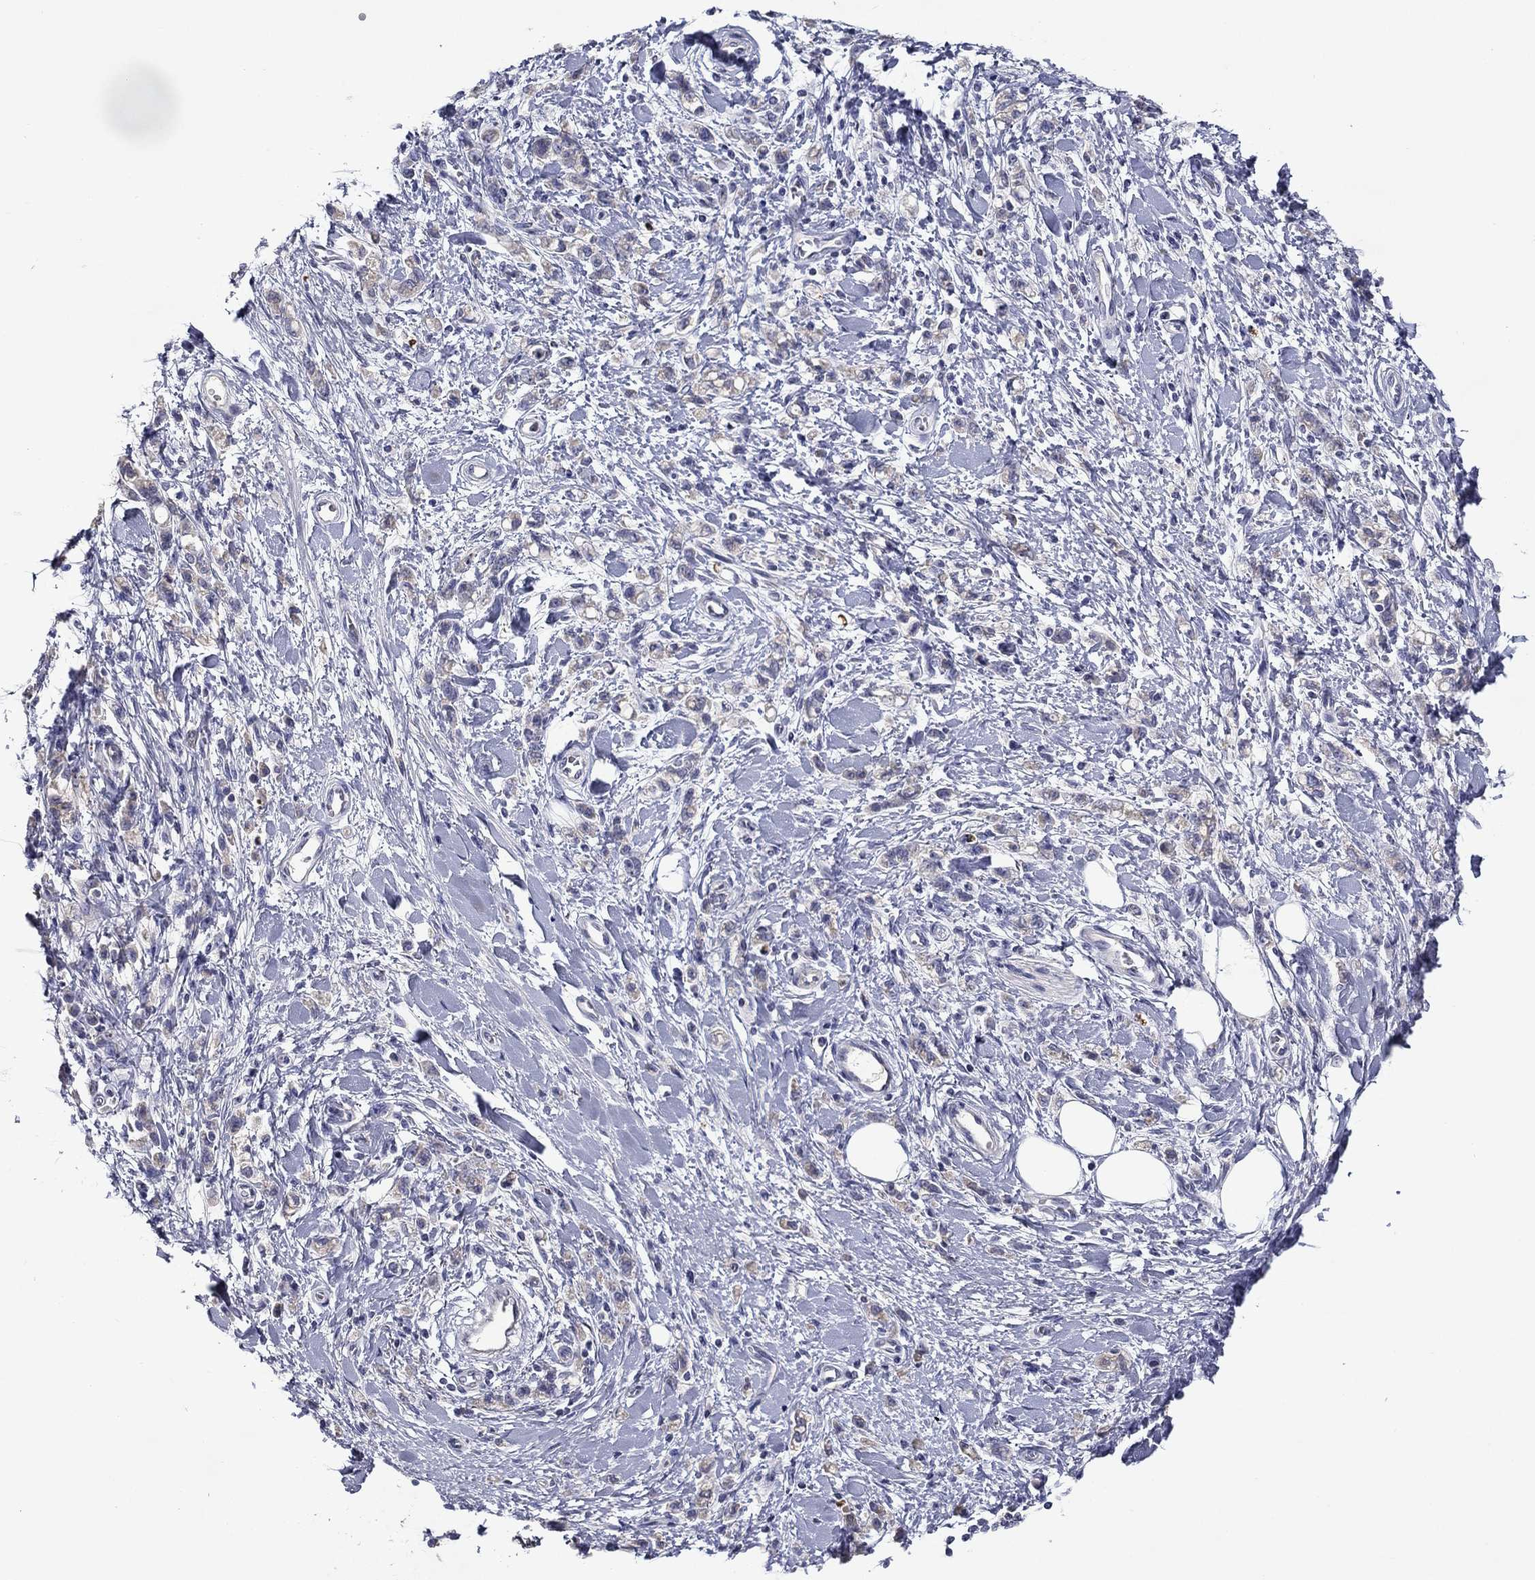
{"staining": {"intensity": "negative", "quantity": "none", "location": "none"}, "tissue": "stomach cancer", "cell_type": "Tumor cells", "image_type": "cancer", "snomed": [{"axis": "morphology", "description": "Adenocarcinoma, NOS"}, {"axis": "topography", "description": "Stomach"}], "caption": "IHC histopathology image of neoplastic tissue: human stomach adenocarcinoma stained with DAB (3,3'-diaminobenzidine) demonstrates no significant protein positivity in tumor cells.", "gene": "SPATA7", "patient": {"sex": "male", "age": 77}}